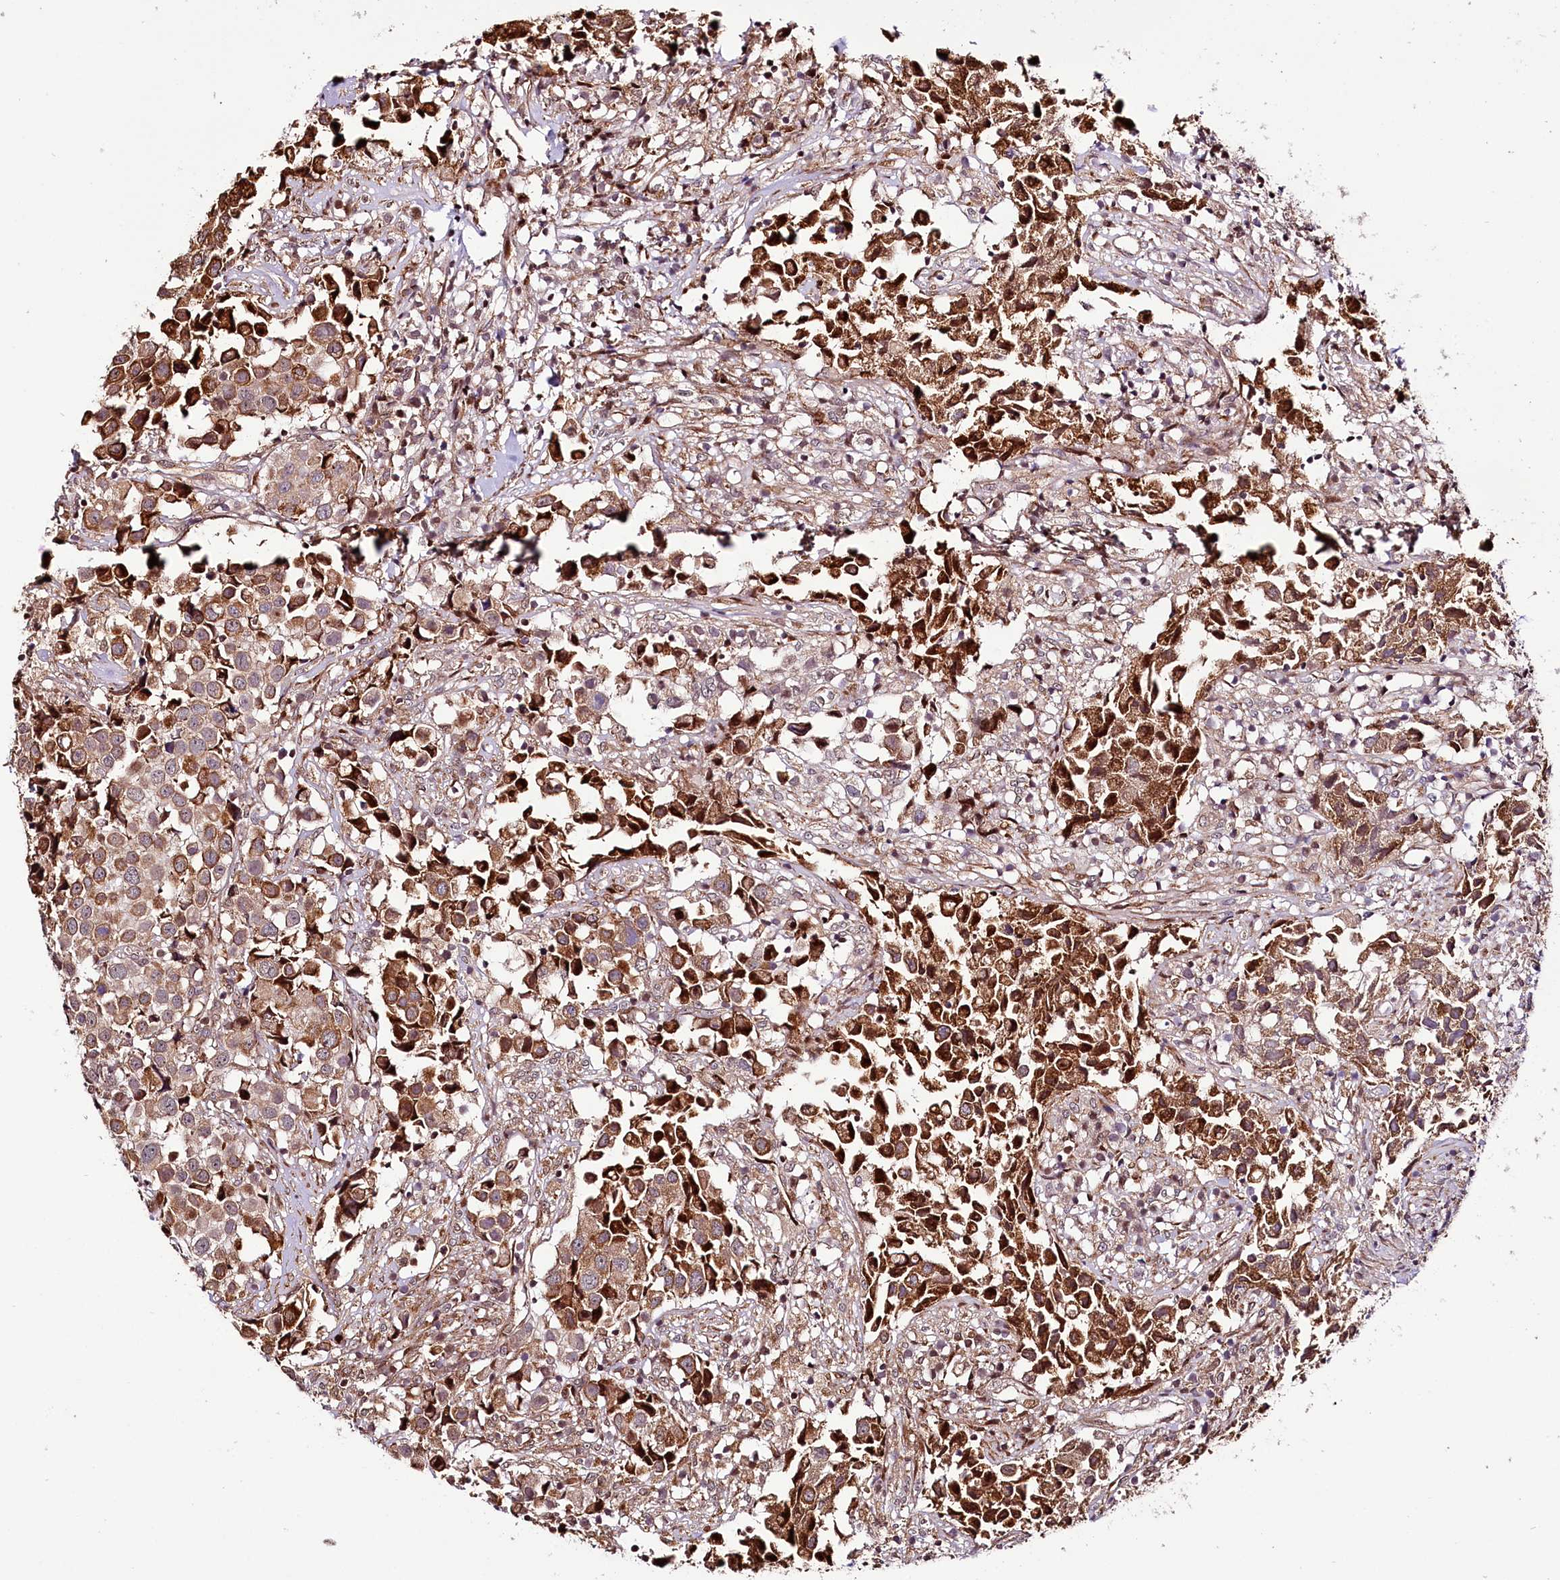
{"staining": {"intensity": "moderate", "quantity": ">75%", "location": "cytoplasmic/membranous"}, "tissue": "urothelial cancer", "cell_type": "Tumor cells", "image_type": "cancer", "snomed": [{"axis": "morphology", "description": "Urothelial carcinoma, High grade"}, {"axis": "topography", "description": "Urinary bladder"}], "caption": "IHC of high-grade urothelial carcinoma displays medium levels of moderate cytoplasmic/membranous expression in about >75% of tumor cells. Using DAB (3,3'-diaminobenzidine) (brown) and hematoxylin (blue) stains, captured at high magnification using brightfield microscopy.", "gene": "CUTC", "patient": {"sex": "female", "age": 75}}